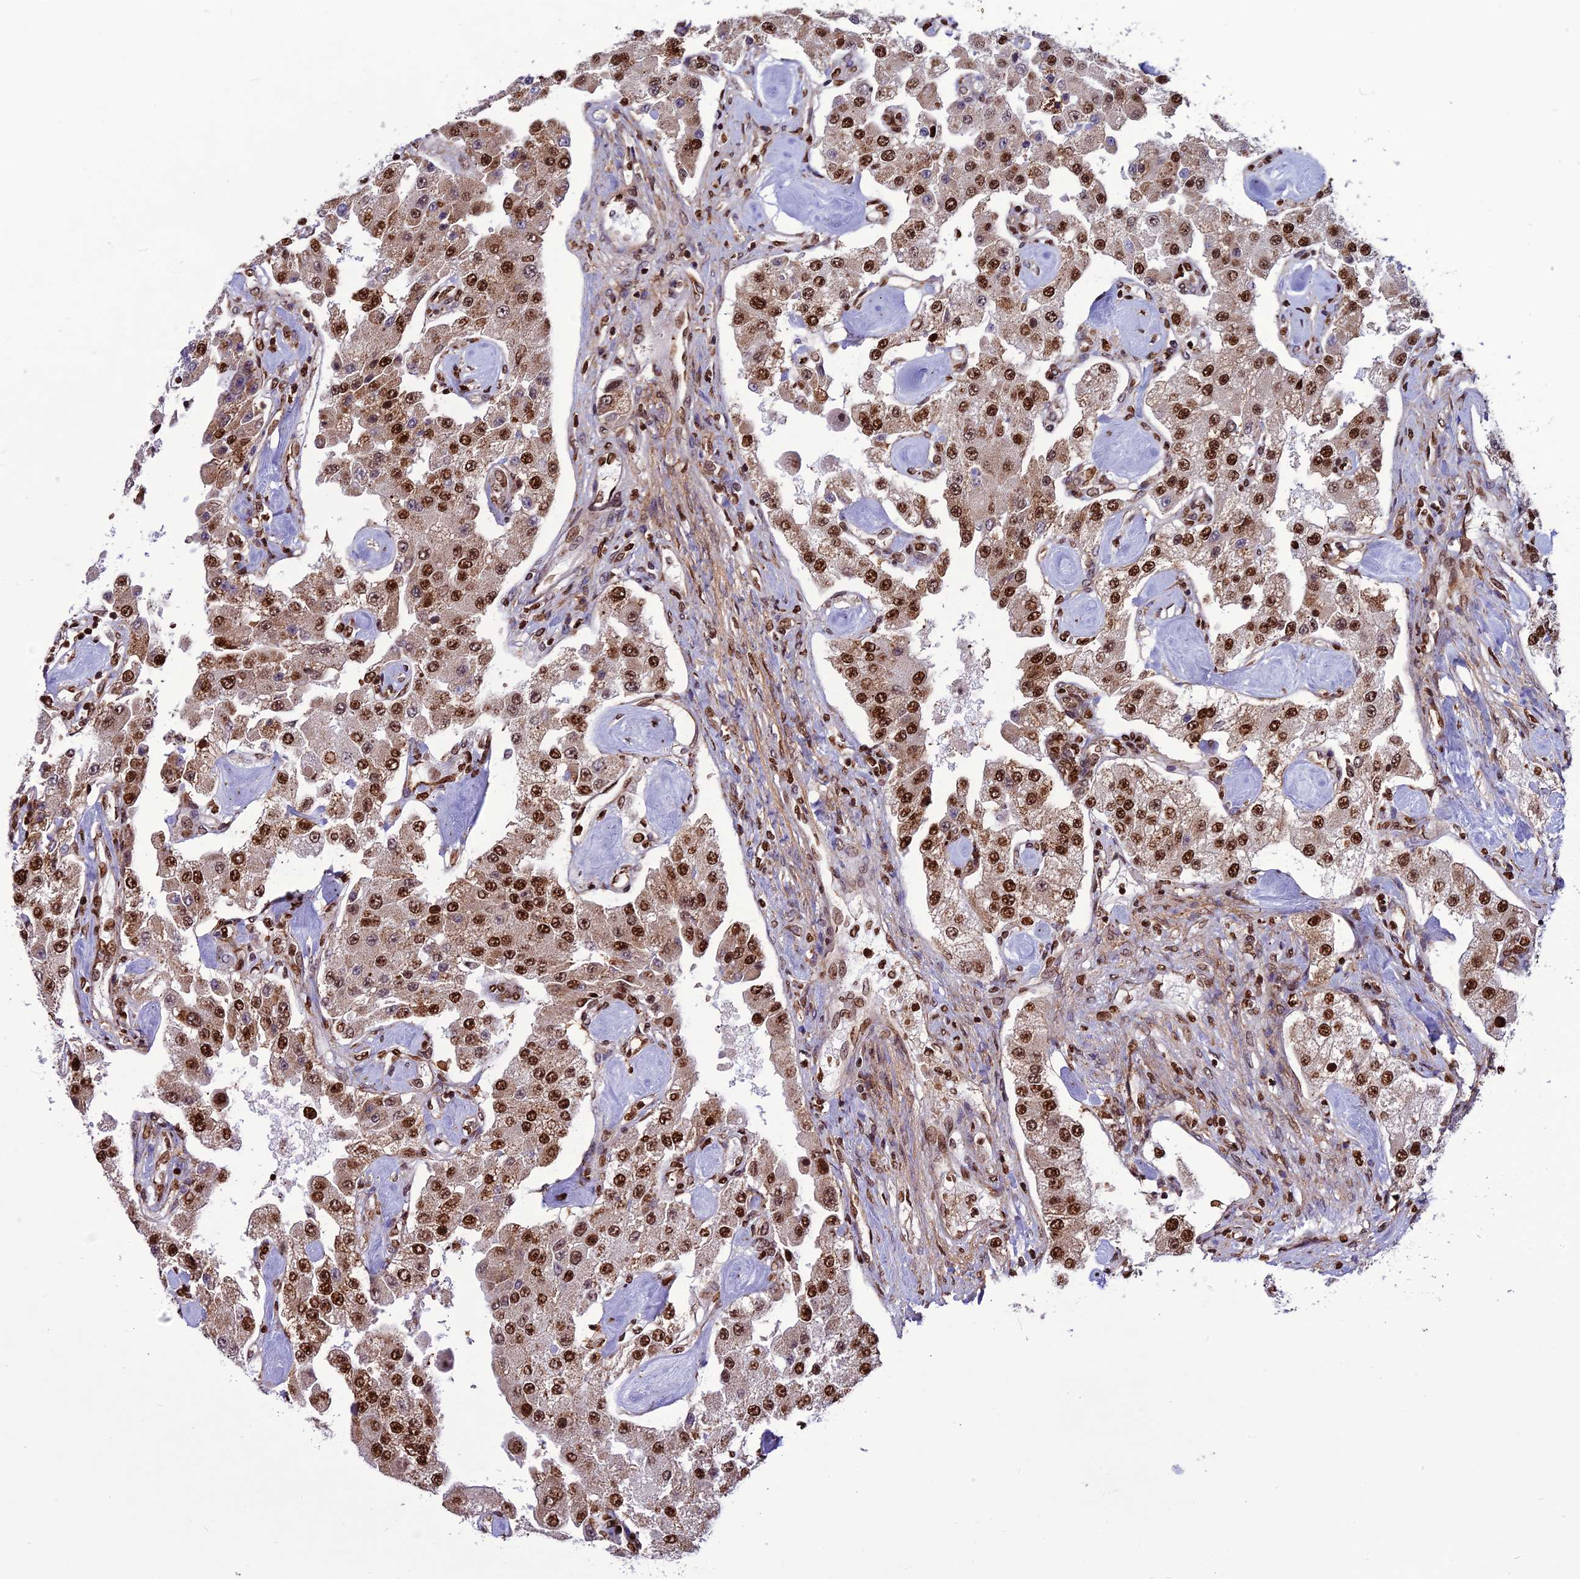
{"staining": {"intensity": "strong", "quantity": ">75%", "location": "nuclear"}, "tissue": "carcinoid", "cell_type": "Tumor cells", "image_type": "cancer", "snomed": [{"axis": "morphology", "description": "Carcinoid, malignant, NOS"}, {"axis": "topography", "description": "Pancreas"}], "caption": "This image displays IHC staining of human carcinoid (malignant), with high strong nuclear staining in about >75% of tumor cells.", "gene": "INO80E", "patient": {"sex": "male", "age": 41}}